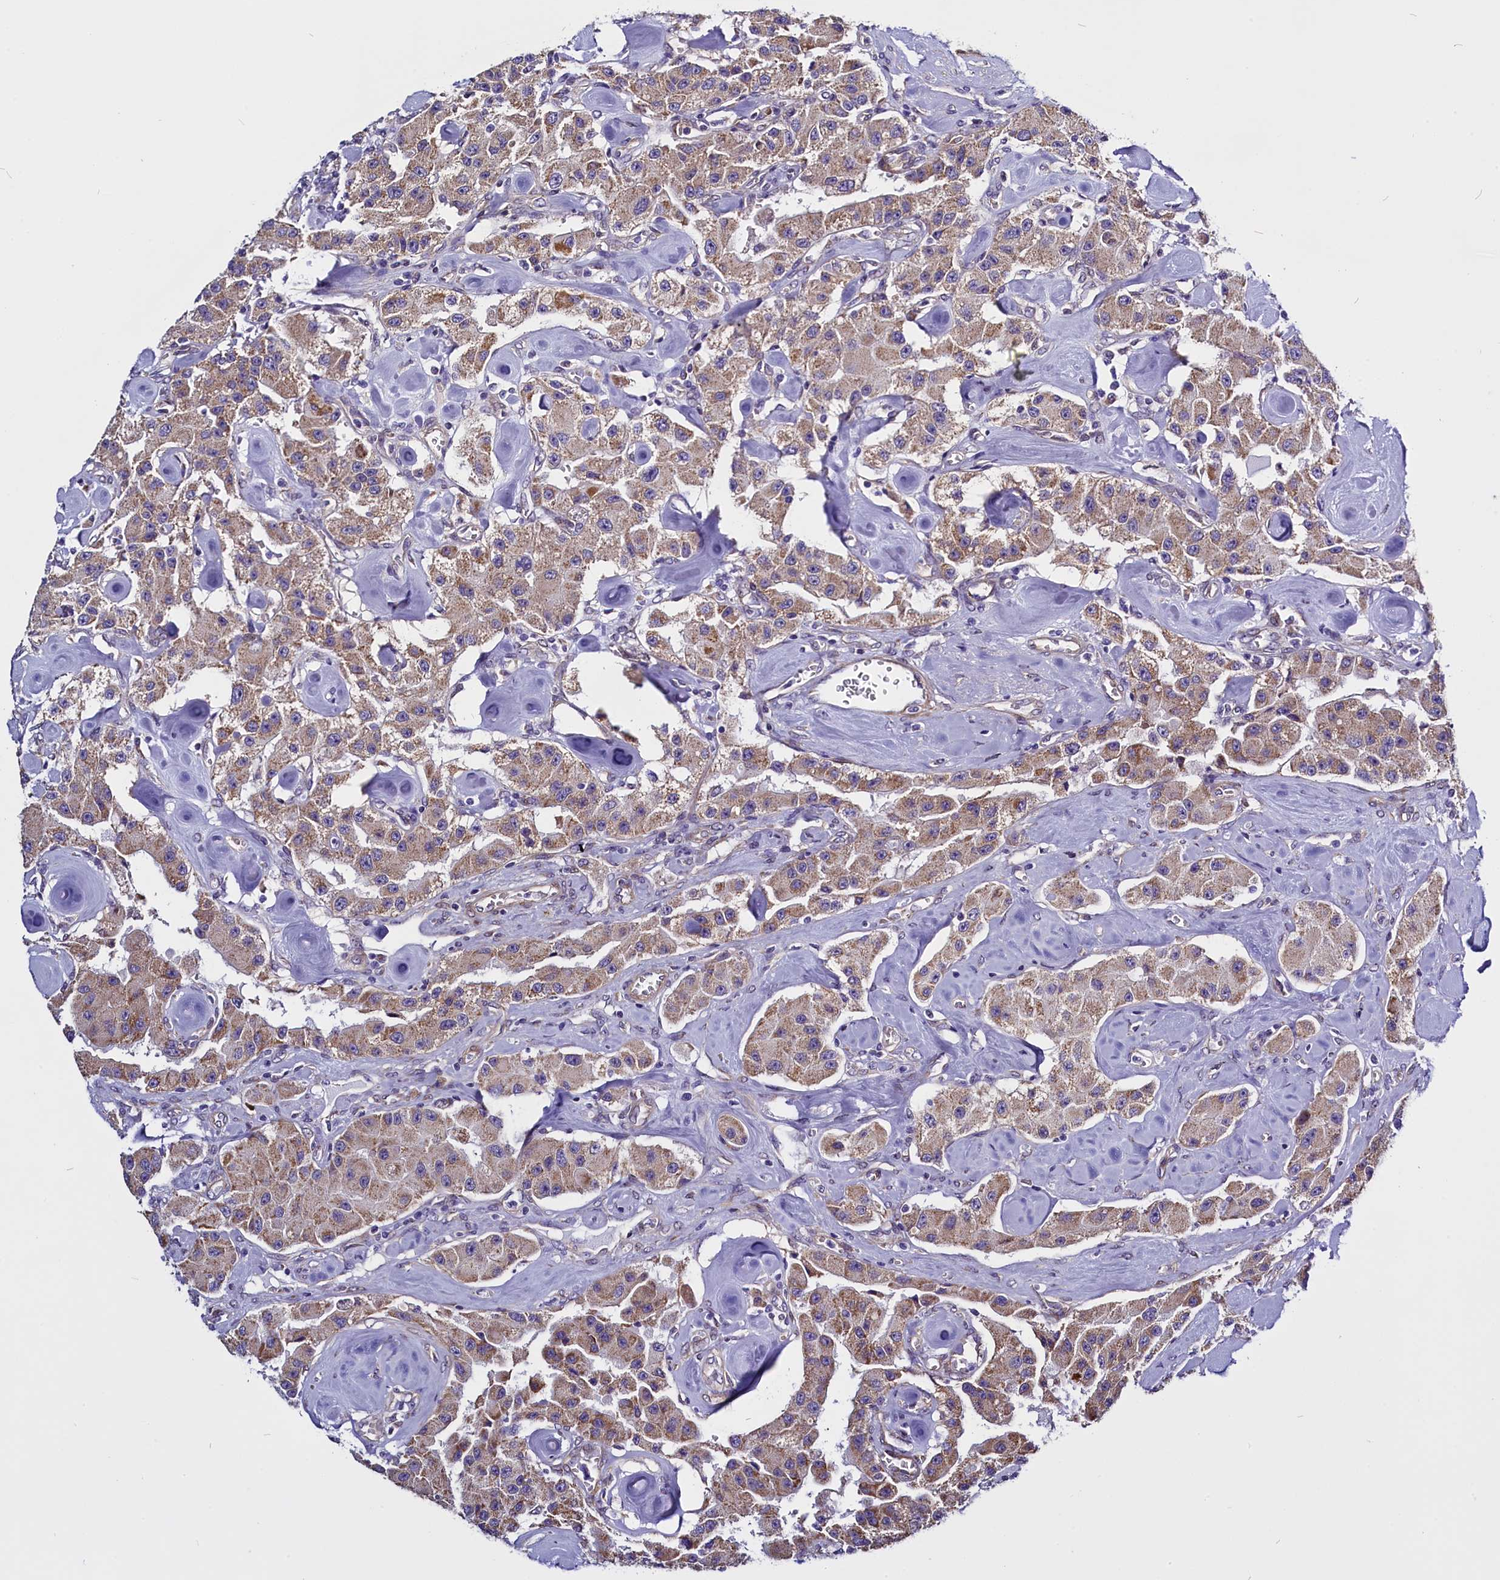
{"staining": {"intensity": "weak", "quantity": ">75%", "location": "cytoplasmic/membranous"}, "tissue": "carcinoid", "cell_type": "Tumor cells", "image_type": "cancer", "snomed": [{"axis": "morphology", "description": "Carcinoid, malignant, NOS"}, {"axis": "topography", "description": "Pancreas"}], "caption": "Immunohistochemistry (DAB) staining of carcinoid (malignant) displays weak cytoplasmic/membranous protein staining in about >75% of tumor cells. (DAB = brown stain, brightfield microscopy at high magnification).", "gene": "UACA", "patient": {"sex": "male", "age": 41}}